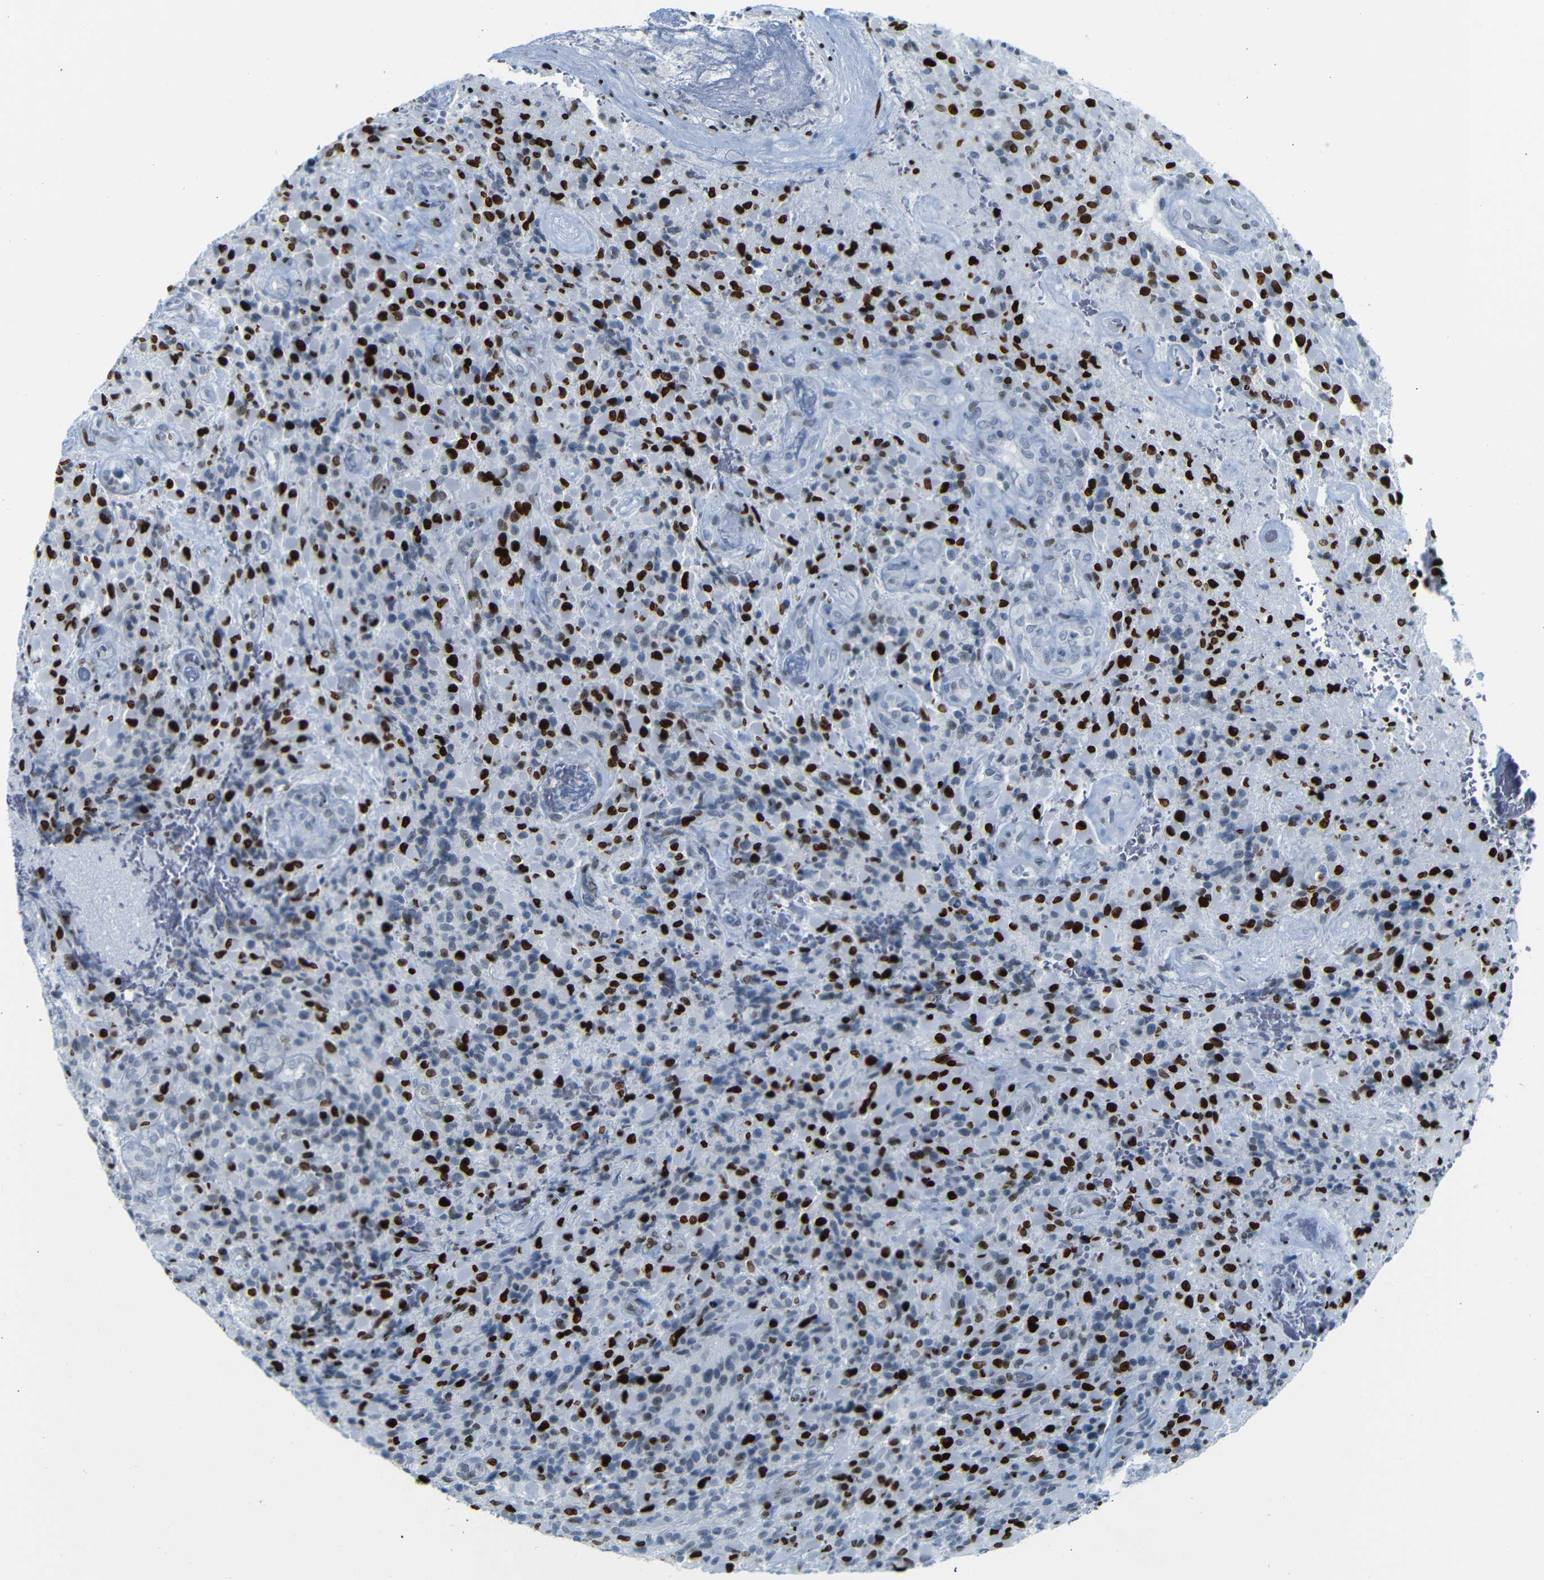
{"staining": {"intensity": "strong", "quantity": ">75%", "location": "nuclear"}, "tissue": "glioma", "cell_type": "Tumor cells", "image_type": "cancer", "snomed": [{"axis": "morphology", "description": "Glioma, malignant, High grade"}, {"axis": "topography", "description": "Brain"}], "caption": "High-magnification brightfield microscopy of glioma stained with DAB (3,3'-diaminobenzidine) (brown) and counterstained with hematoxylin (blue). tumor cells exhibit strong nuclear staining is identified in about>75% of cells.", "gene": "NPIPB15", "patient": {"sex": "male", "age": 71}}